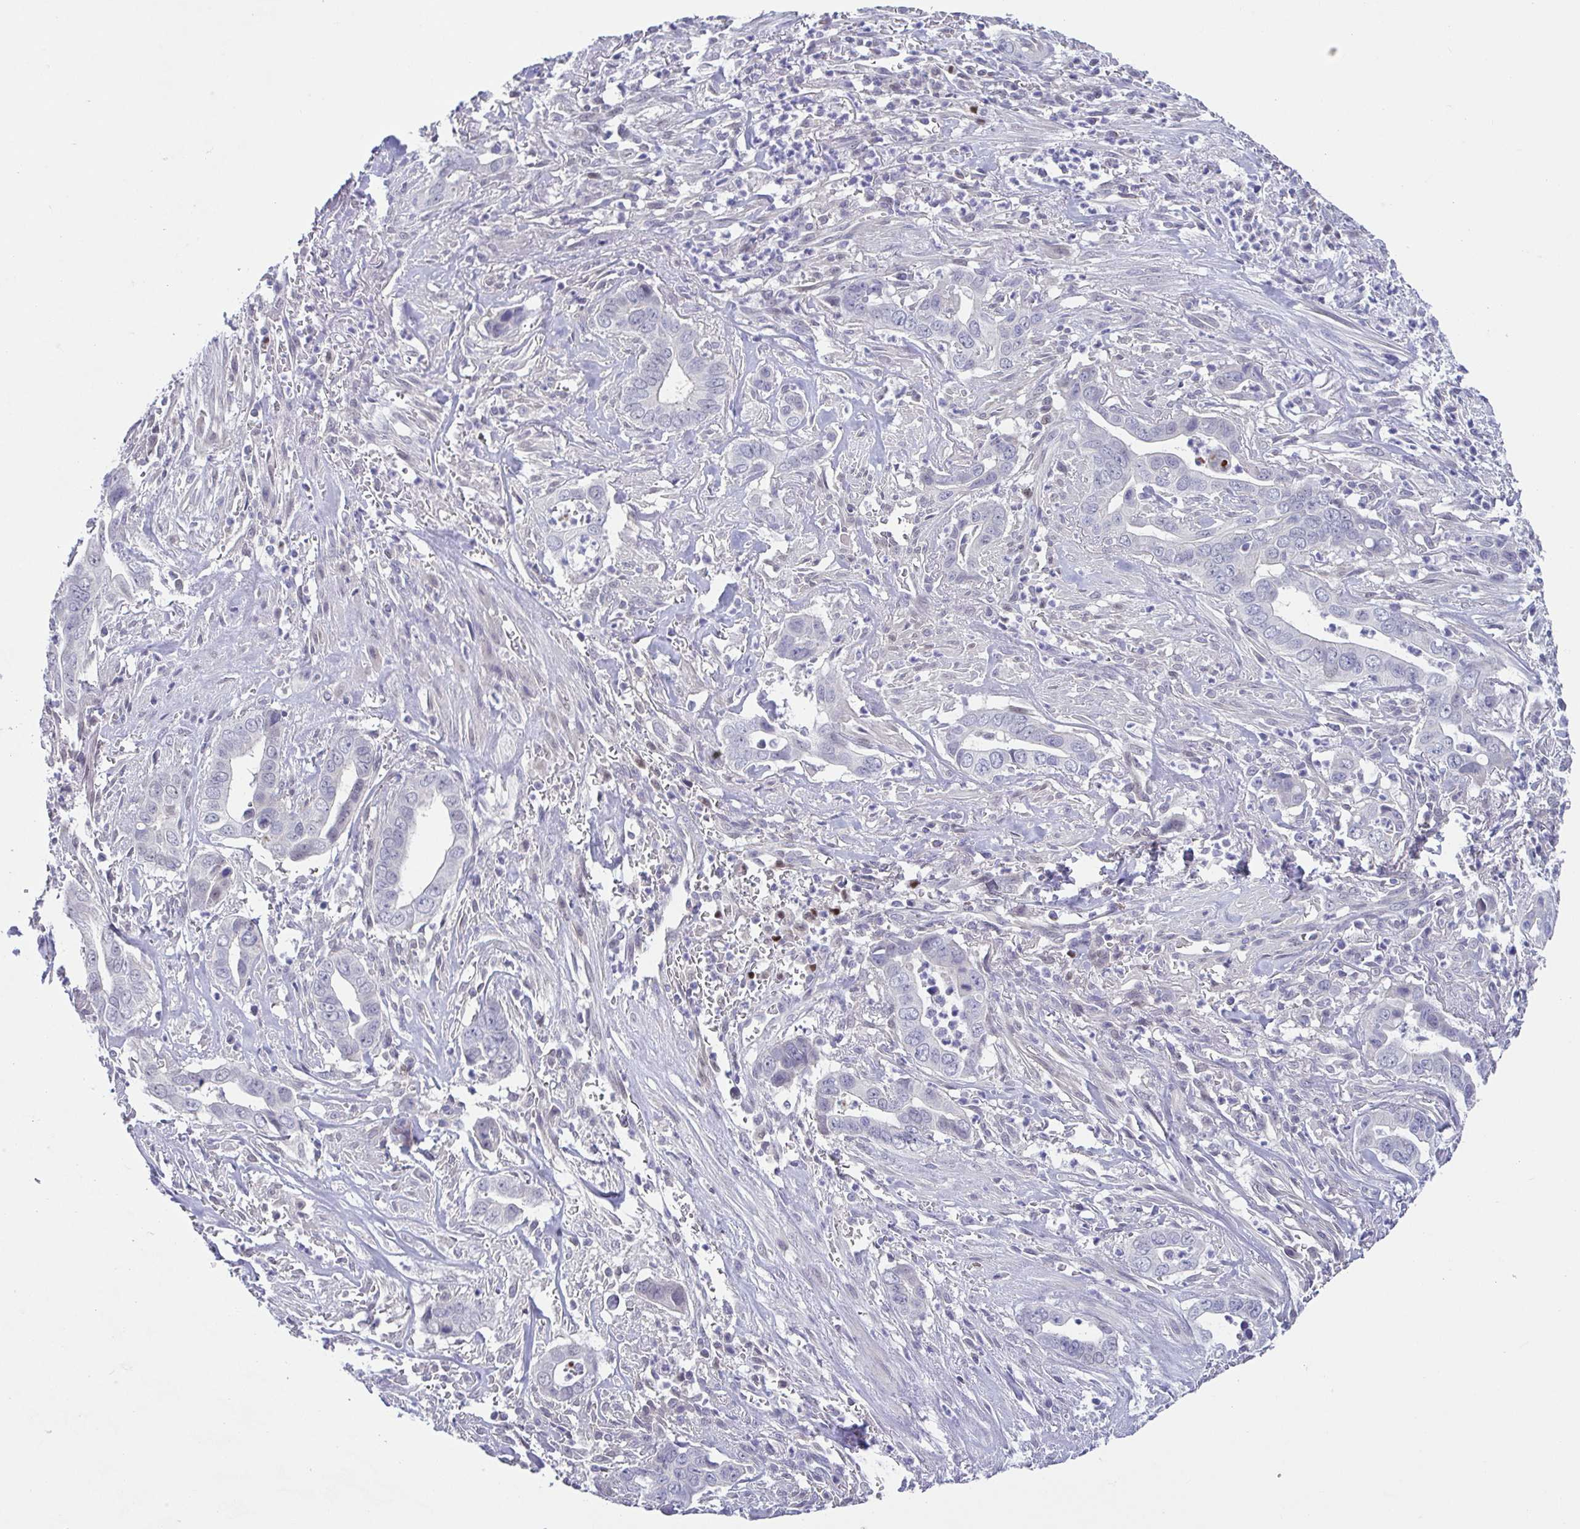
{"staining": {"intensity": "negative", "quantity": "none", "location": "none"}, "tissue": "liver cancer", "cell_type": "Tumor cells", "image_type": "cancer", "snomed": [{"axis": "morphology", "description": "Cholangiocarcinoma"}, {"axis": "topography", "description": "Liver"}], "caption": "A micrograph of liver cancer (cholangiocarcinoma) stained for a protein shows no brown staining in tumor cells. (DAB (3,3'-diaminobenzidine) immunohistochemistry (IHC) with hematoxylin counter stain).", "gene": "UBE2Q1", "patient": {"sex": "female", "age": 79}}